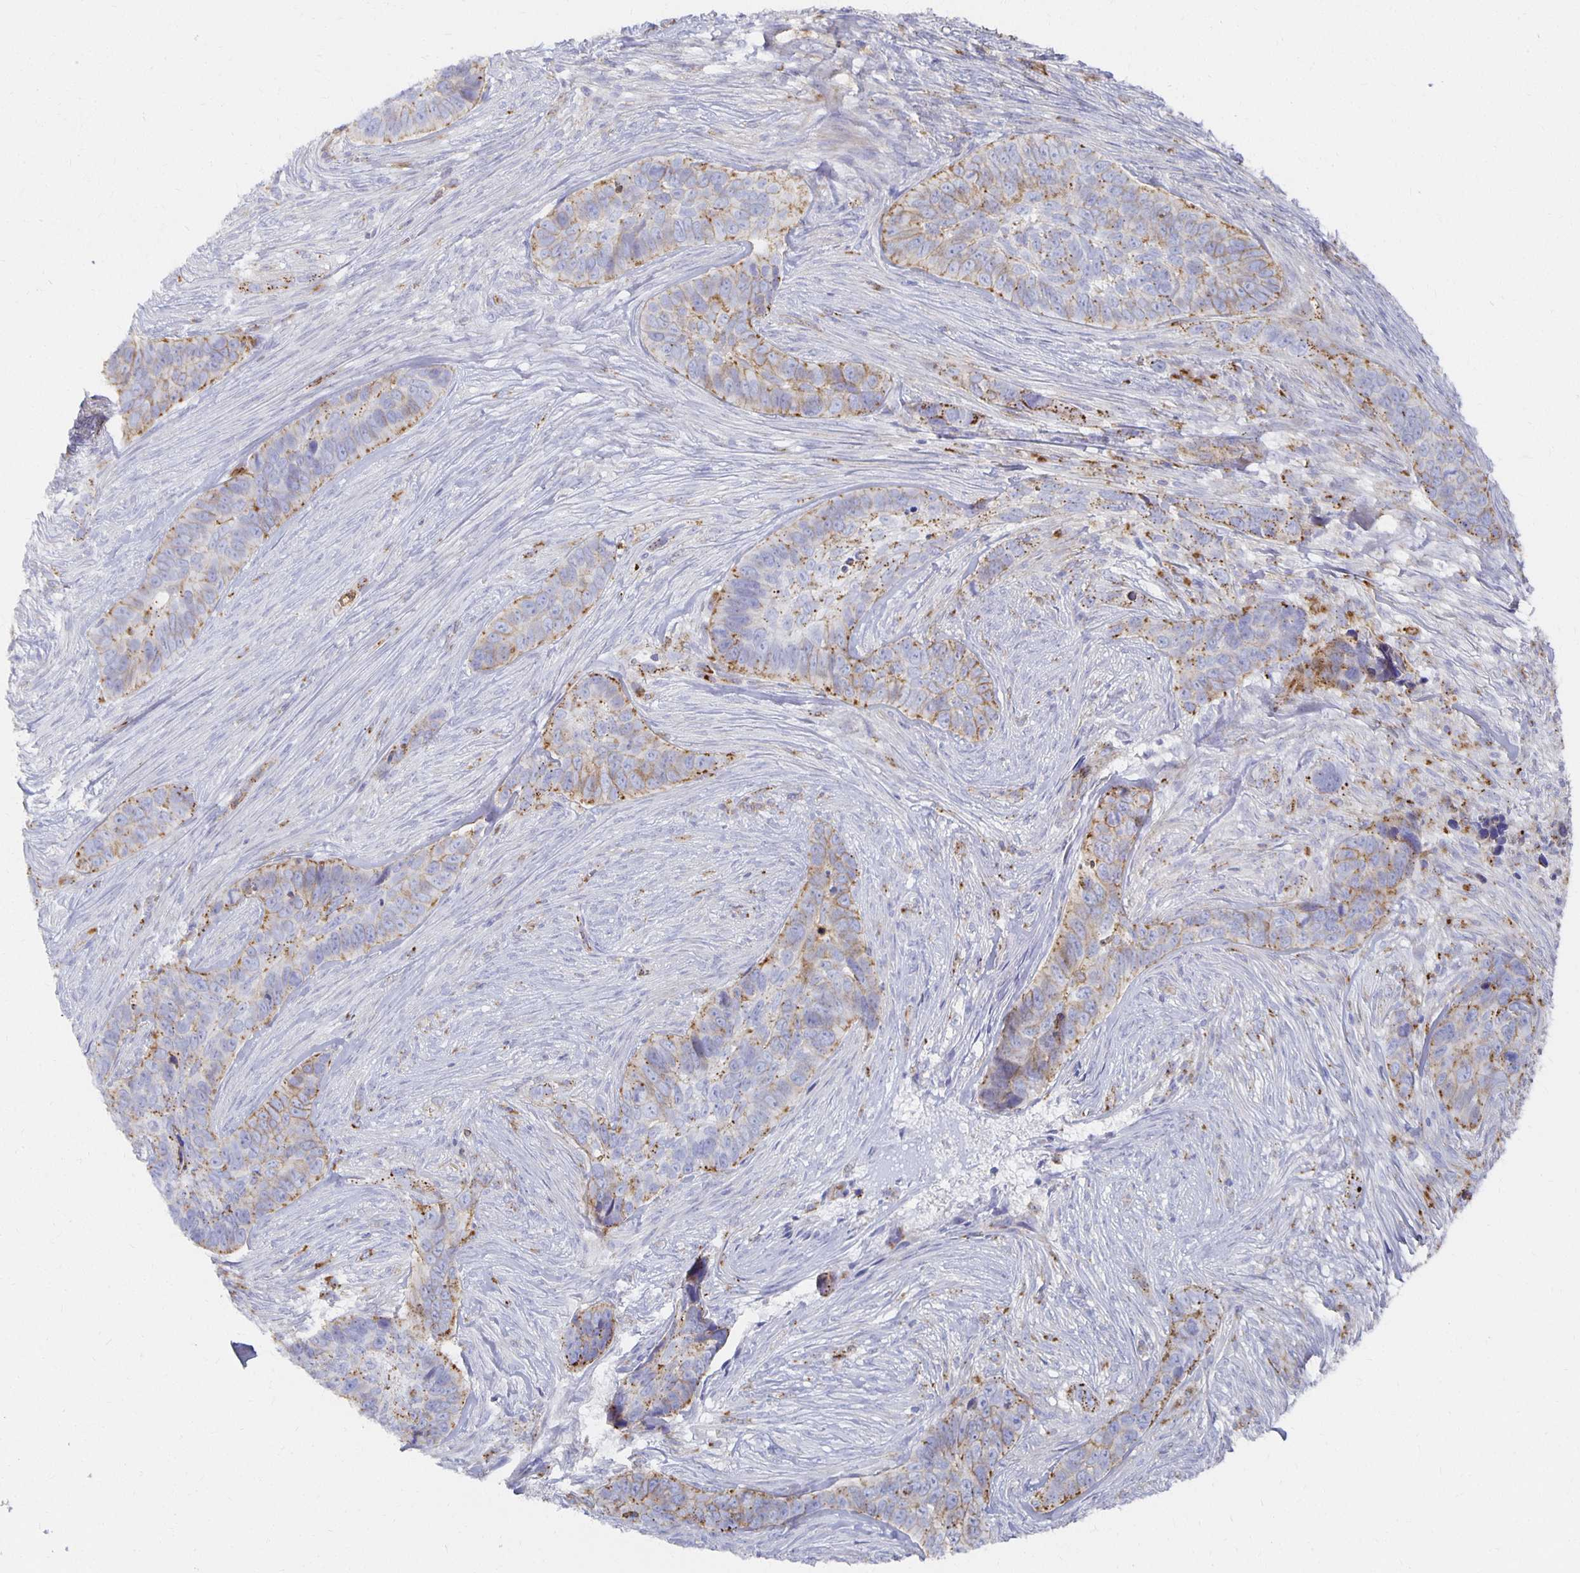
{"staining": {"intensity": "moderate", "quantity": "25%-75%", "location": "cytoplasmic/membranous"}, "tissue": "skin cancer", "cell_type": "Tumor cells", "image_type": "cancer", "snomed": [{"axis": "morphology", "description": "Basal cell carcinoma"}, {"axis": "topography", "description": "Skin"}], "caption": "Moderate cytoplasmic/membranous positivity for a protein is present in about 25%-75% of tumor cells of basal cell carcinoma (skin) using immunohistochemistry (IHC).", "gene": "TAAR1", "patient": {"sex": "female", "age": 82}}